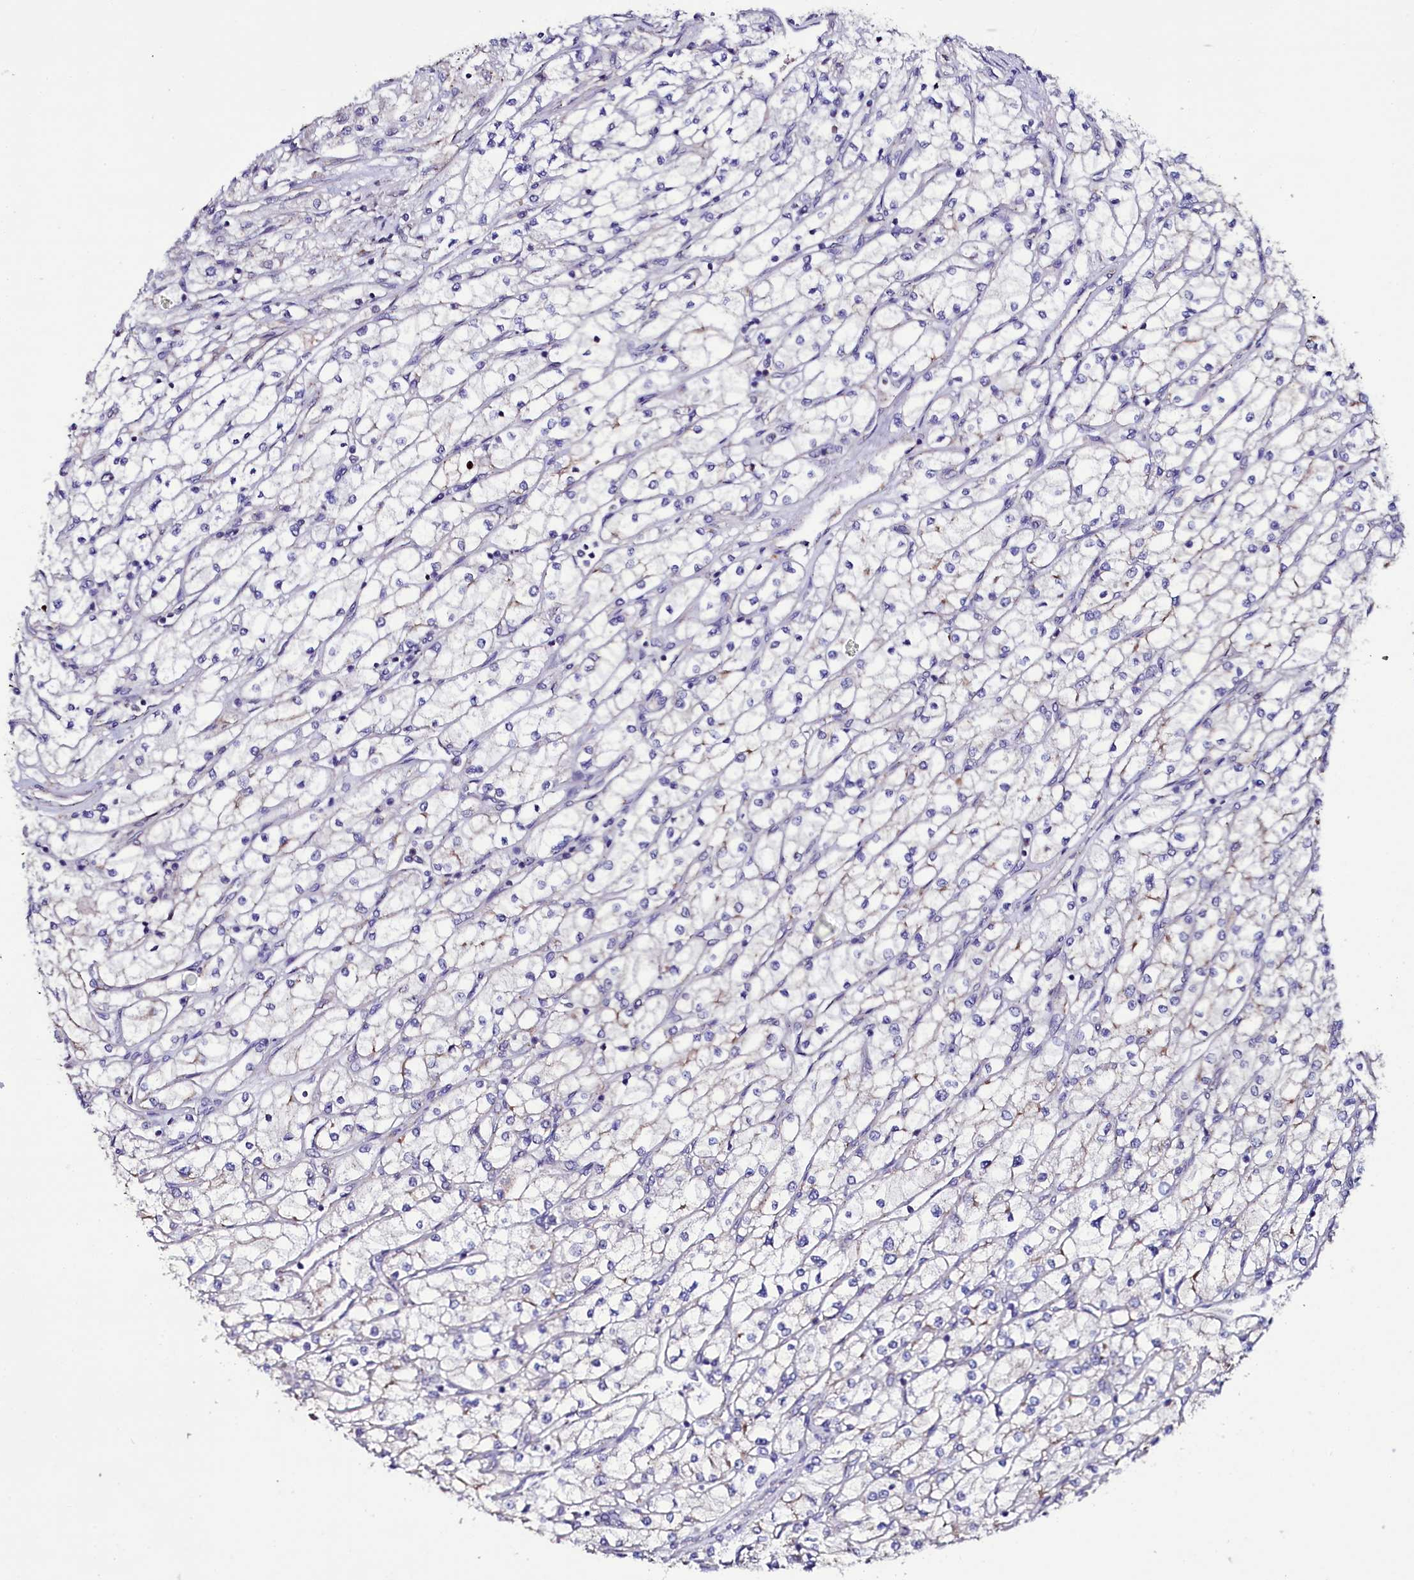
{"staining": {"intensity": "negative", "quantity": "none", "location": "none"}, "tissue": "renal cancer", "cell_type": "Tumor cells", "image_type": "cancer", "snomed": [{"axis": "morphology", "description": "Adenocarcinoma, NOS"}, {"axis": "topography", "description": "Kidney"}], "caption": "Immunohistochemistry photomicrograph of human renal cancer (adenocarcinoma) stained for a protein (brown), which reveals no positivity in tumor cells. (Stains: DAB IHC with hematoxylin counter stain, Microscopy: brightfield microscopy at high magnification).", "gene": "USPL1", "patient": {"sex": "male", "age": 80}}